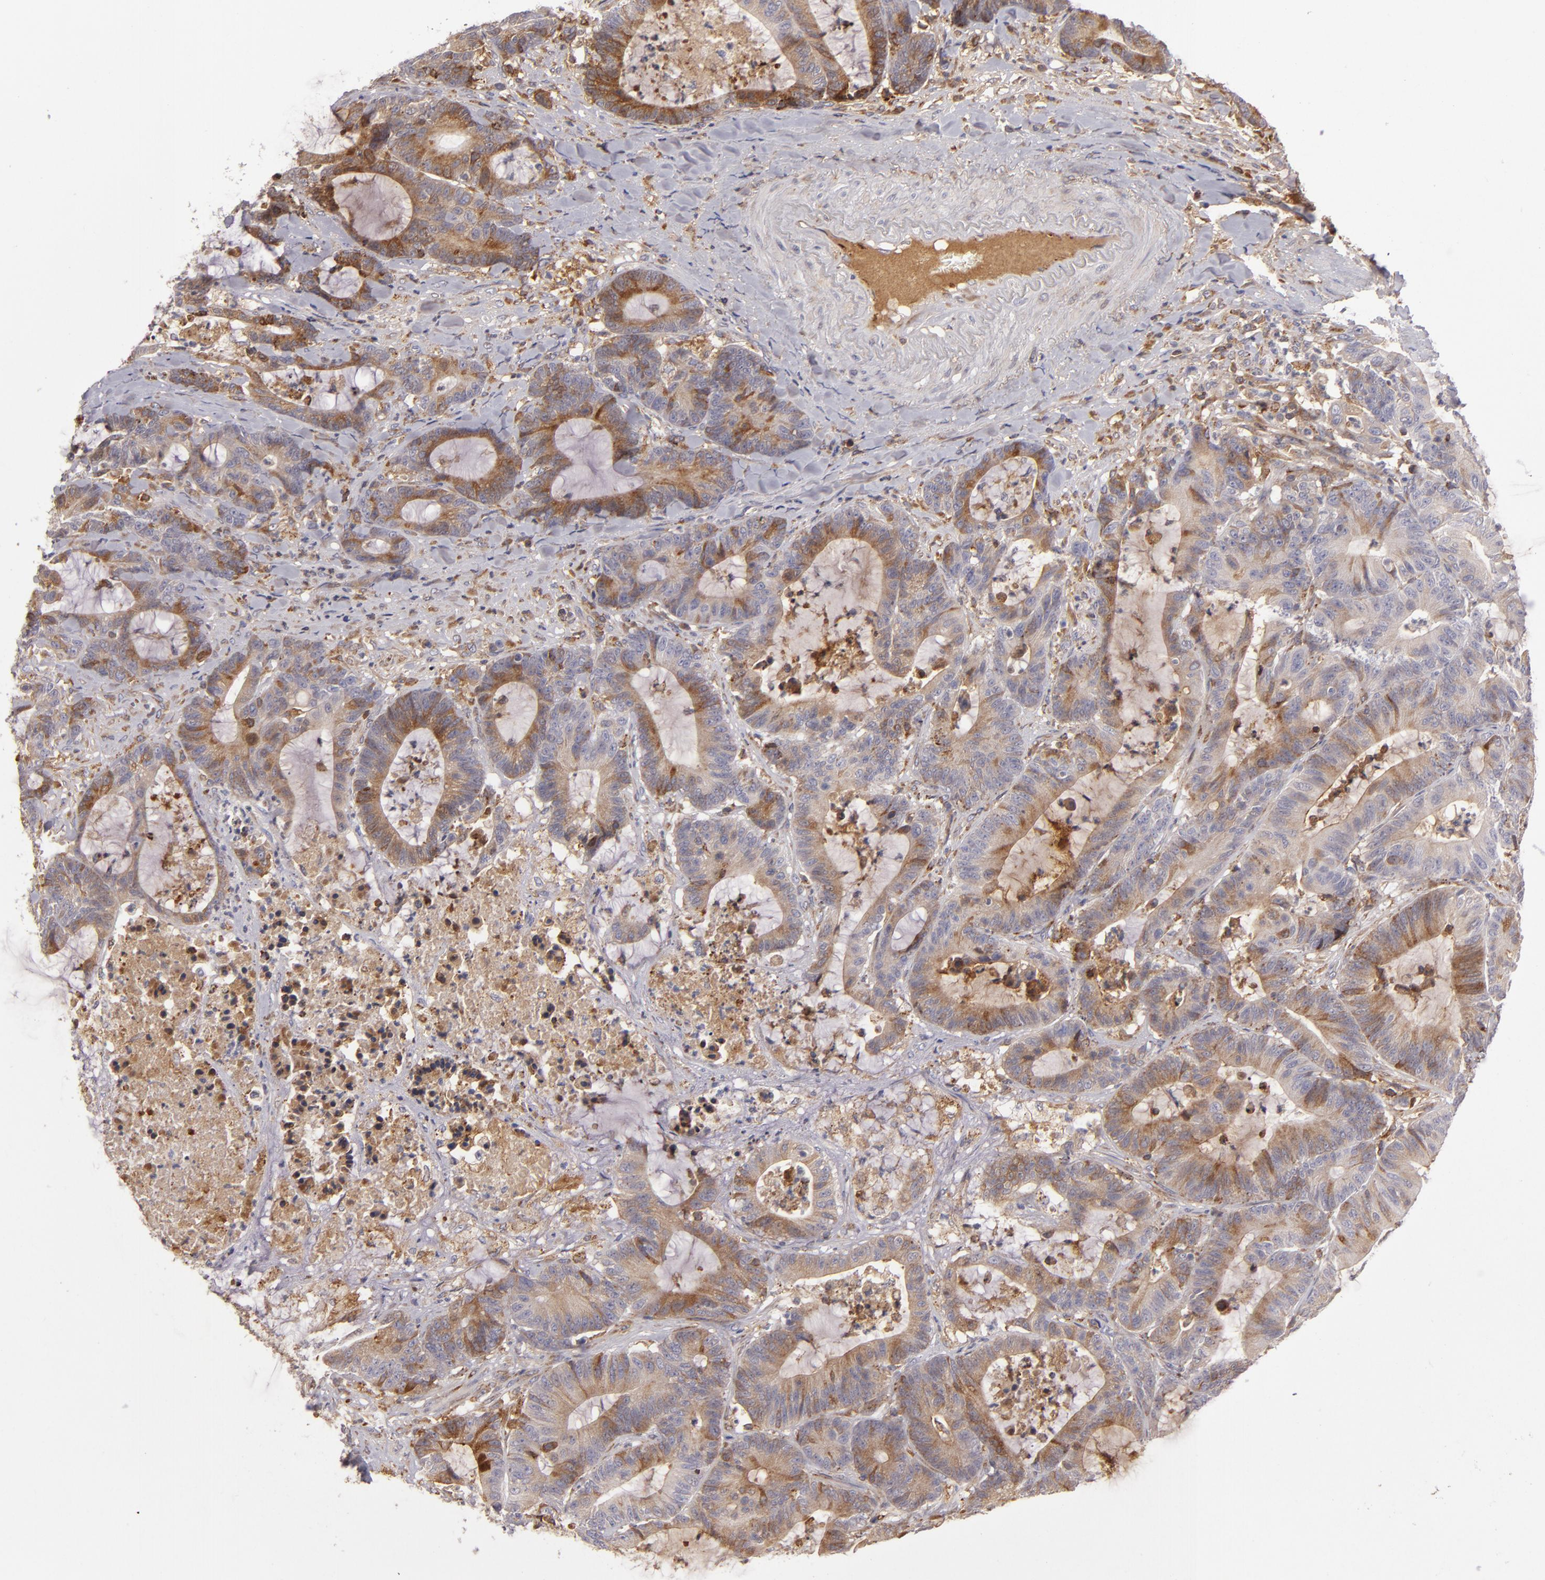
{"staining": {"intensity": "moderate", "quantity": ">75%", "location": "cytoplasmic/membranous"}, "tissue": "colorectal cancer", "cell_type": "Tumor cells", "image_type": "cancer", "snomed": [{"axis": "morphology", "description": "Adenocarcinoma, NOS"}, {"axis": "topography", "description": "Colon"}], "caption": "Immunohistochemistry (IHC) of adenocarcinoma (colorectal) exhibits medium levels of moderate cytoplasmic/membranous expression in approximately >75% of tumor cells. Immunohistochemistry stains the protein of interest in brown and the nuclei are stained blue.", "gene": "CFB", "patient": {"sex": "female", "age": 84}}